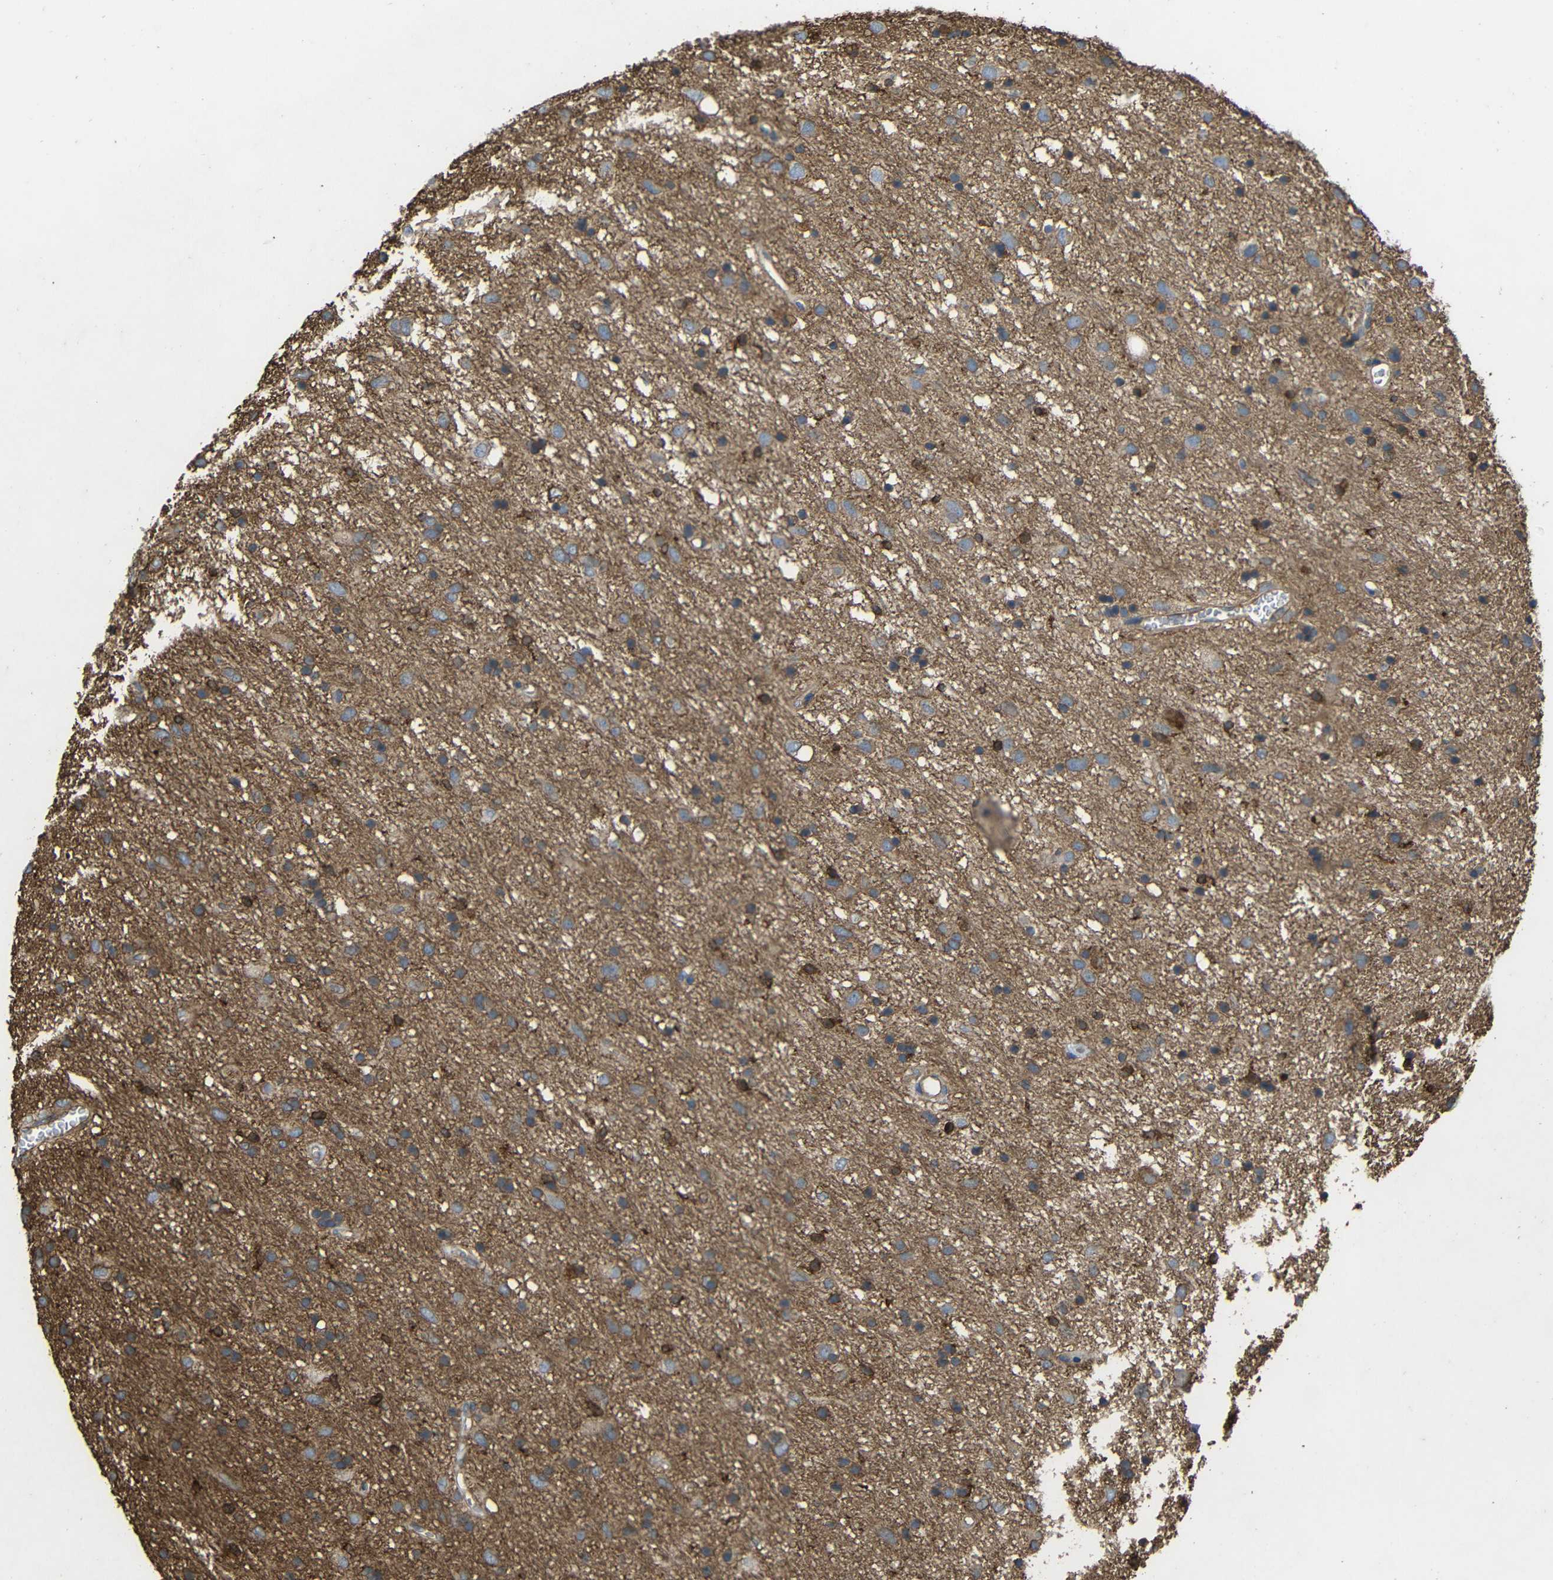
{"staining": {"intensity": "moderate", "quantity": "<25%", "location": "cytoplasmic/membranous"}, "tissue": "glioma", "cell_type": "Tumor cells", "image_type": "cancer", "snomed": [{"axis": "morphology", "description": "Glioma, malignant, Low grade"}, {"axis": "topography", "description": "Brain"}], "caption": "Tumor cells exhibit moderate cytoplasmic/membranous positivity in approximately <25% of cells in malignant low-grade glioma.", "gene": "TREM2", "patient": {"sex": "male", "age": 77}}